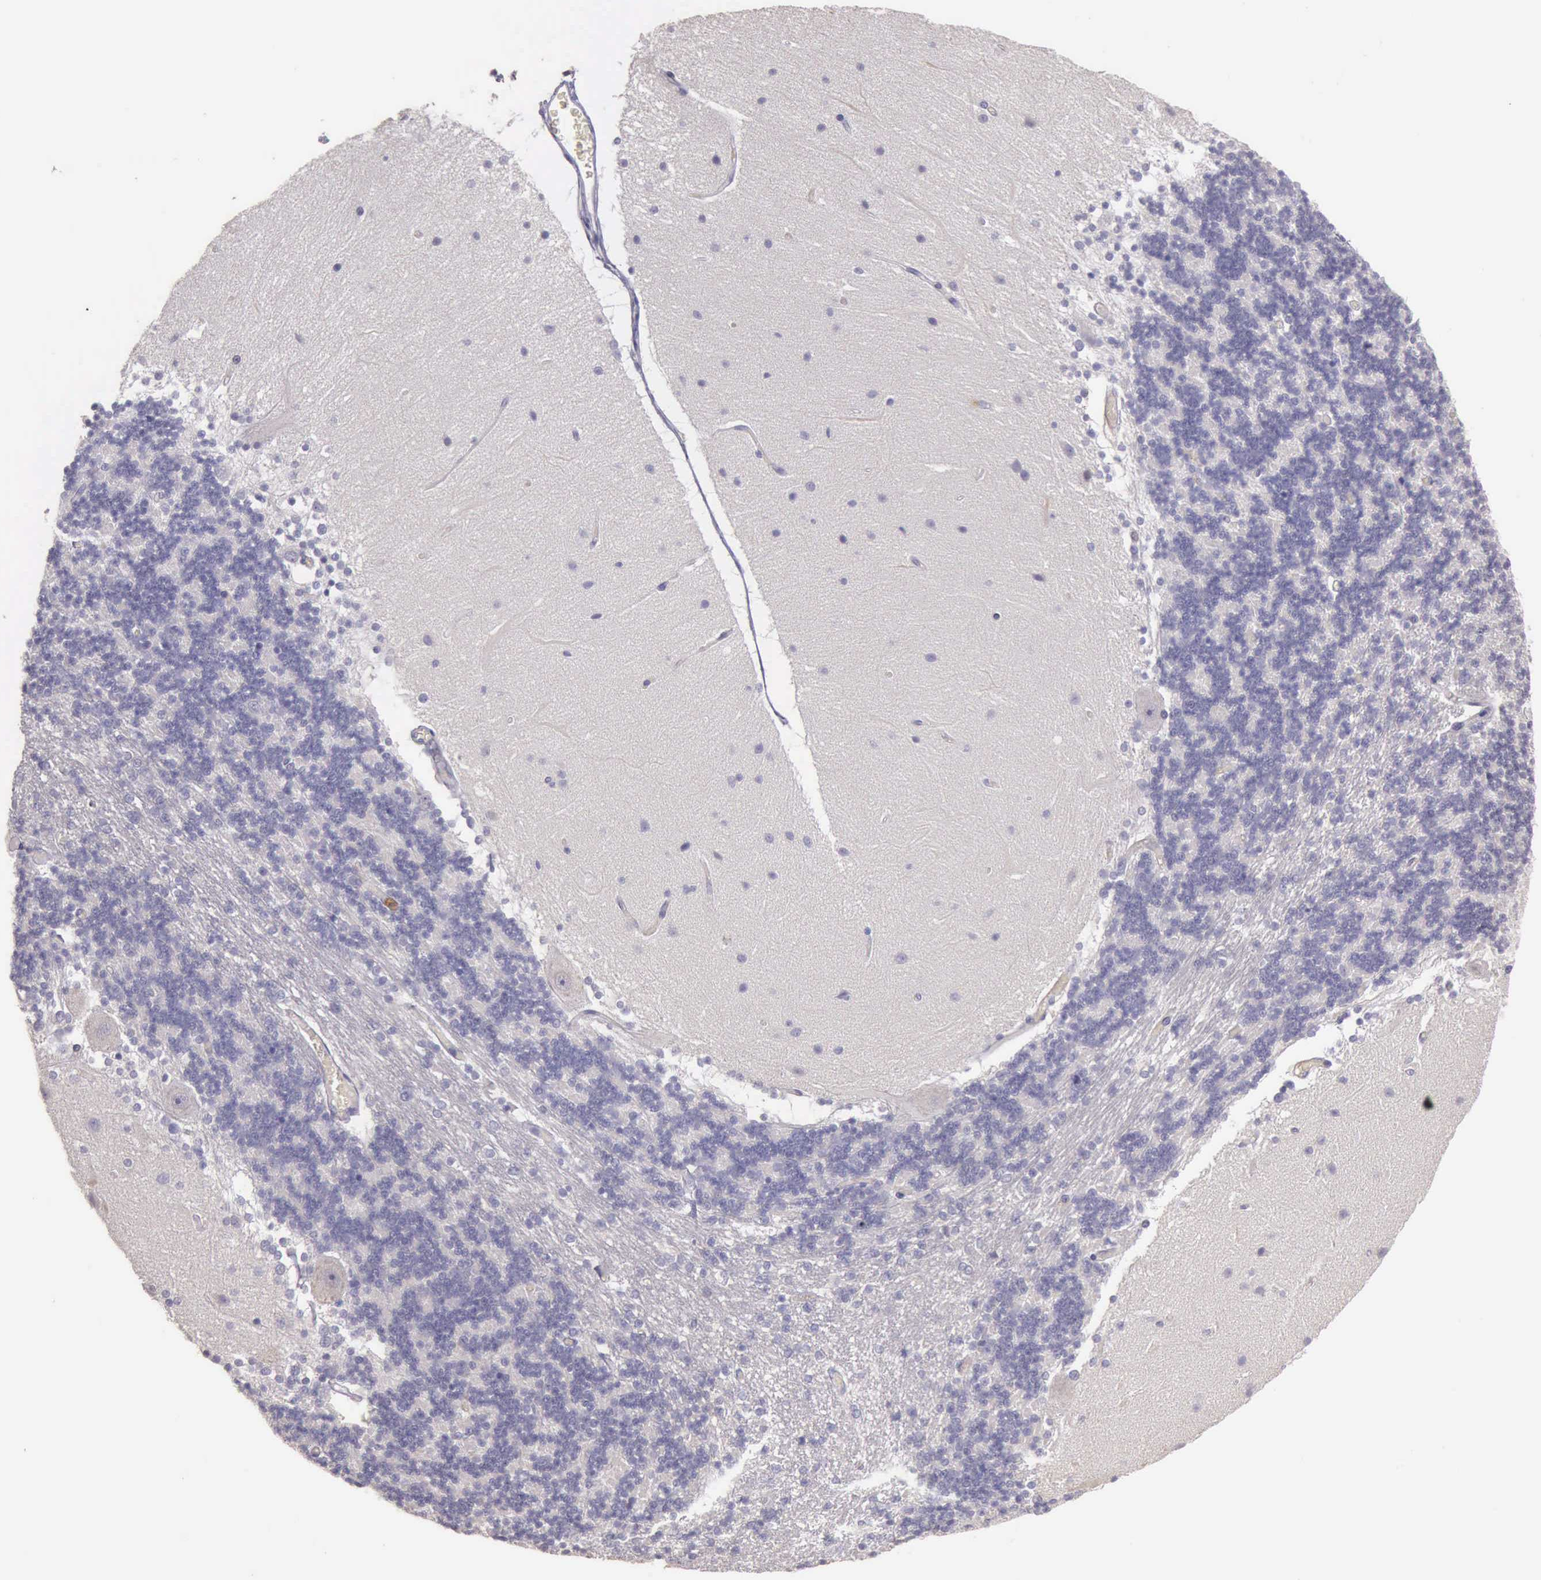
{"staining": {"intensity": "negative", "quantity": "none", "location": "none"}, "tissue": "cerebellum", "cell_type": "Cells in granular layer", "image_type": "normal", "snomed": [{"axis": "morphology", "description": "Normal tissue, NOS"}, {"axis": "topography", "description": "Cerebellum"}], "caption": "Immunohistochemistry (IHC) of unremarkable cerebellum exhibits no positivity in cells in granular layer.", "gene": "TCEANC", "patient": {"sex": "female", "age": 54}}